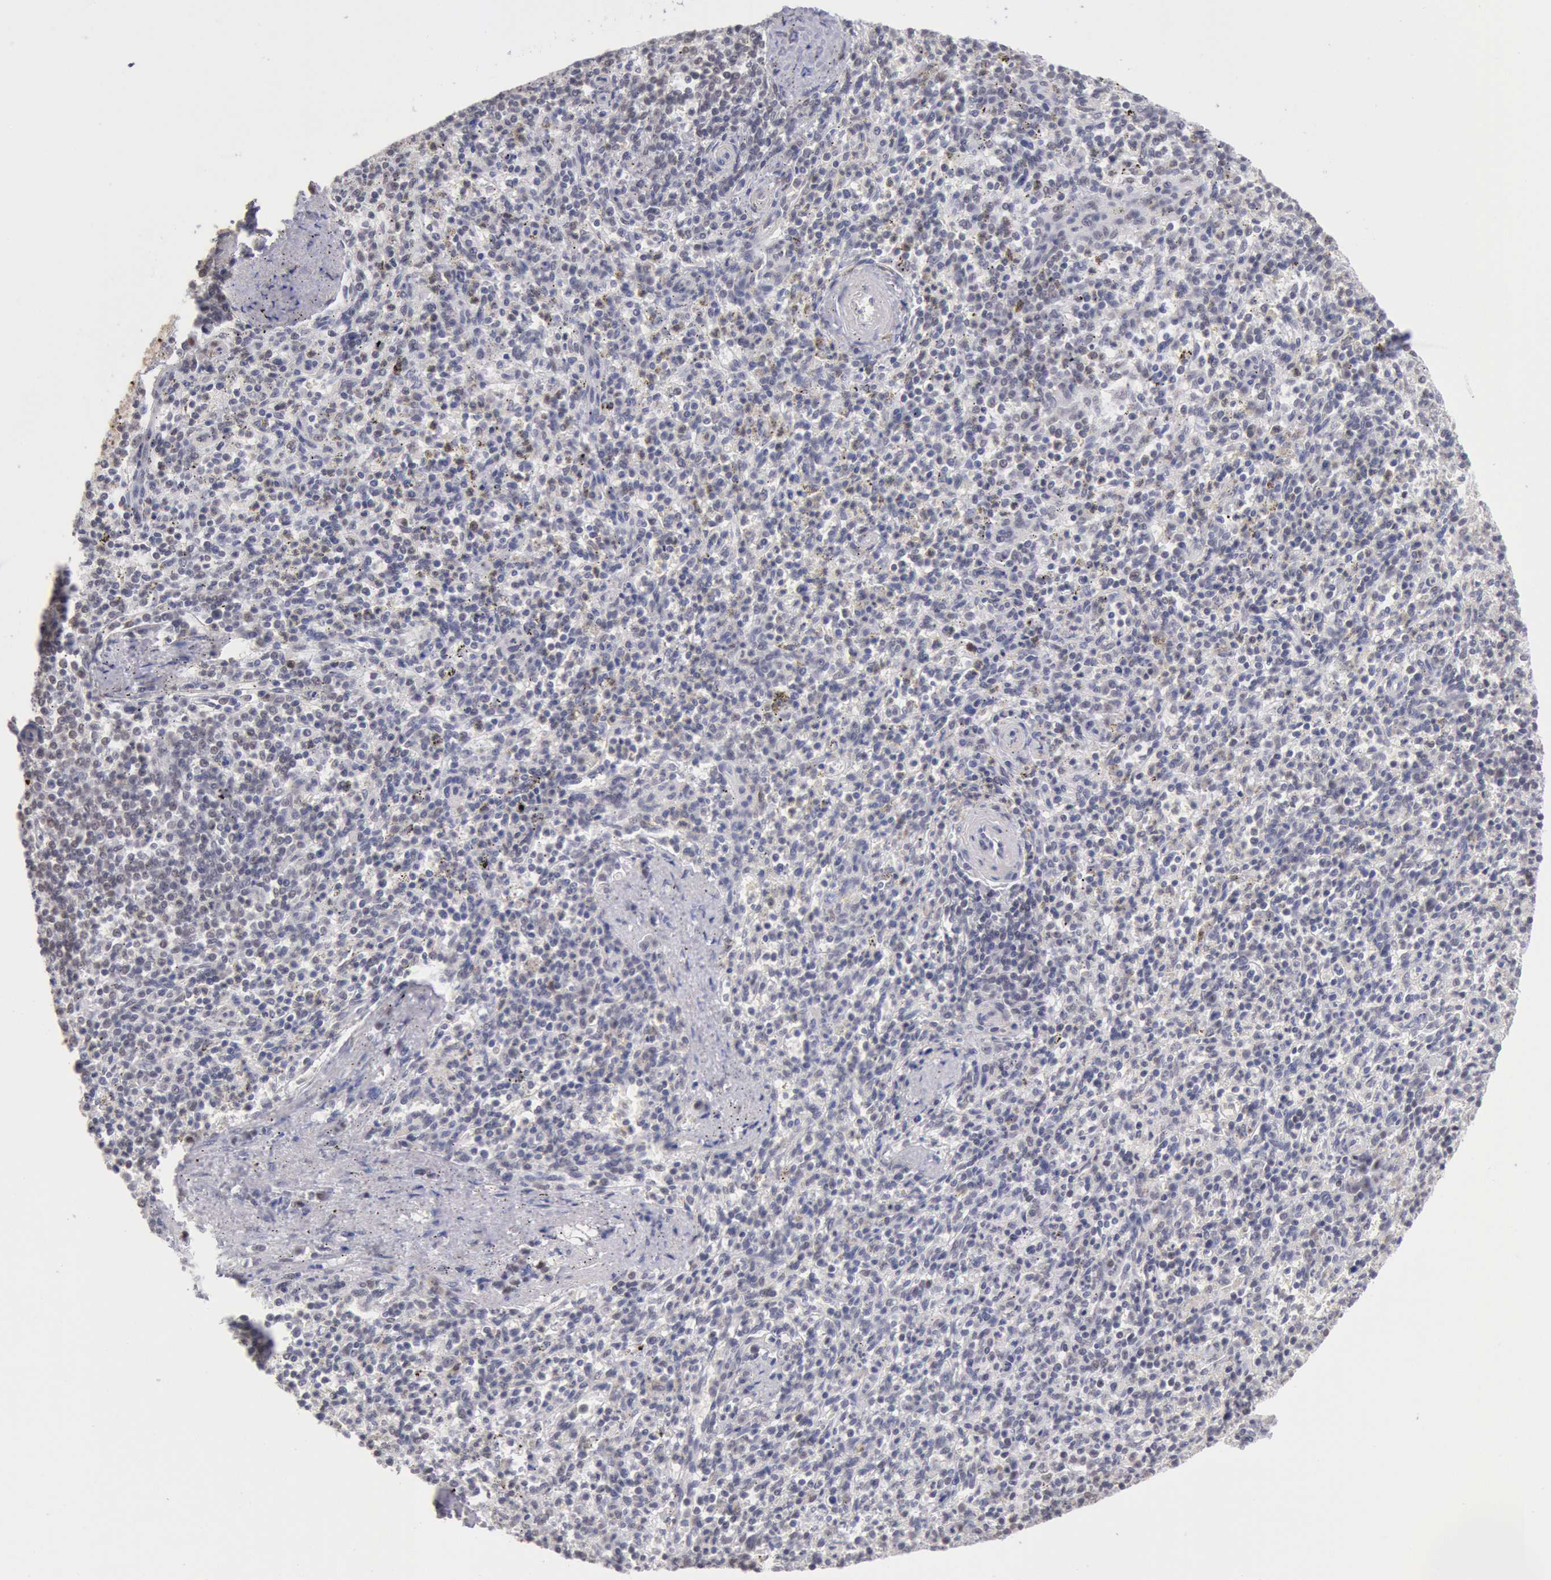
{"staining": {"intensity": "weak", "quantity": "25%-75%", "location": "nuclear"}, "tissue": "spleen", "cell_type": "Cells in red pulp", "image_type": "normal", "snomed": [{"axis": "morphology", "description": "Normal tissue, NOS"}, {"axis": "topography", "description": "Spleen"}], "caption": "Spleen stained with IHC reveals weak nuclear positivity in approximately 25%-75% of cells in red pulp. (DAB (3,3'-diaminobenzidine) IHC, brown staining for protein, blue staining for nuclei).", "gene": "MYH6", "patient": {"sex": "male", "age": 72}}